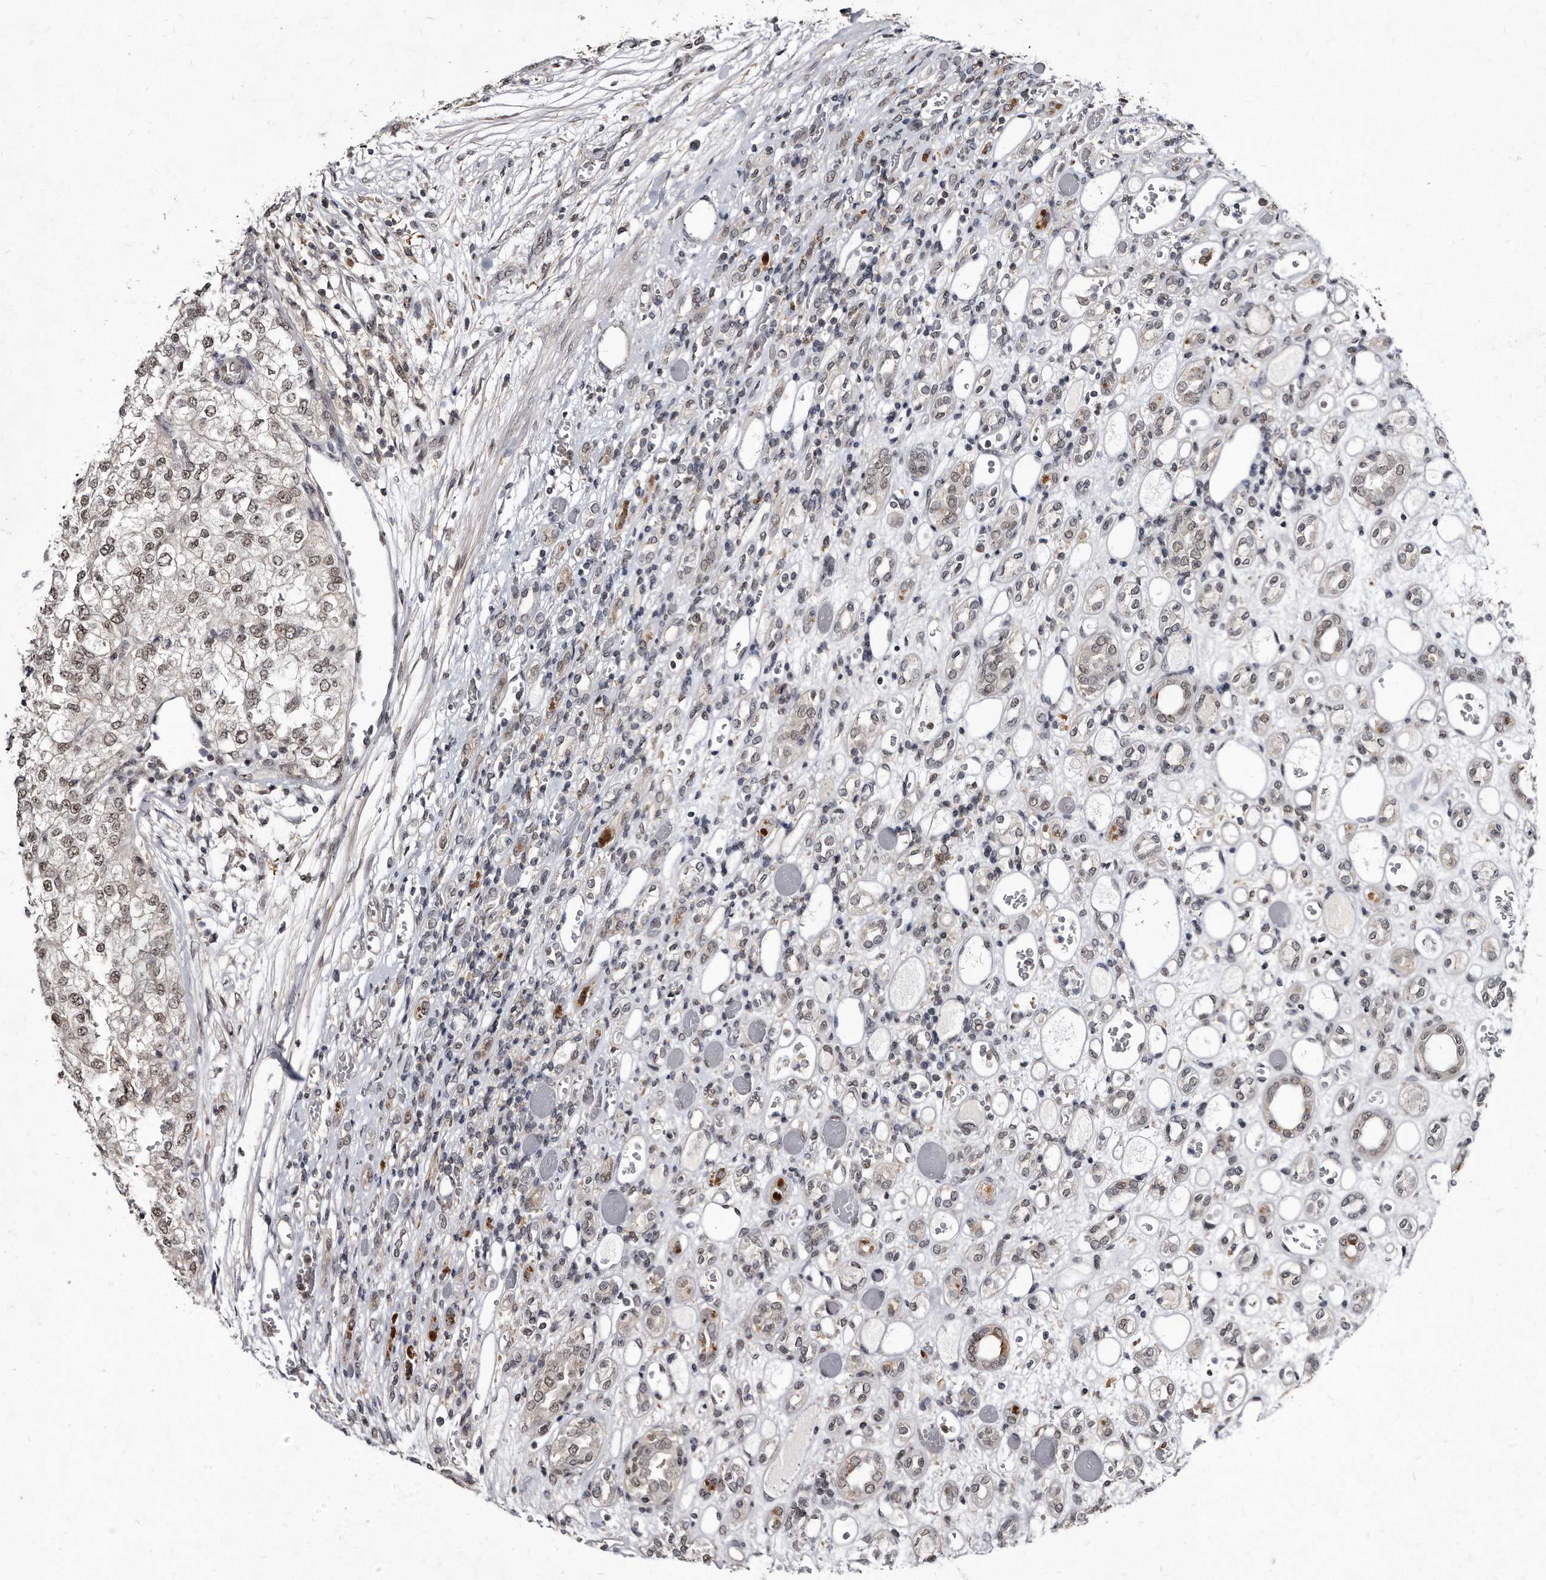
{"staining": {"intensity": "weak", "quantity": ">75%", "location": "nuclear"}, "tissue": "renal cancer", "cell_type": "Tumor cells", "image_type": "cancer", "snomed": [{"axis": "morphology", "description": "Adenocarcinoma, NOS"}, {"axis": "topography", "description": "Kidney"}], "caption": "The photomicrograph displays immunohistochemical staining of renal adenocarcinoma. There is weak nuclear staining is present in approximately >75% of tumor cells. (DAB (3,3'-diaminobenzidine) IHC with brightfield microscopy, high magnification).", "gene": "KLHDC3", "patient": {"sex": "female", "age": 54}}